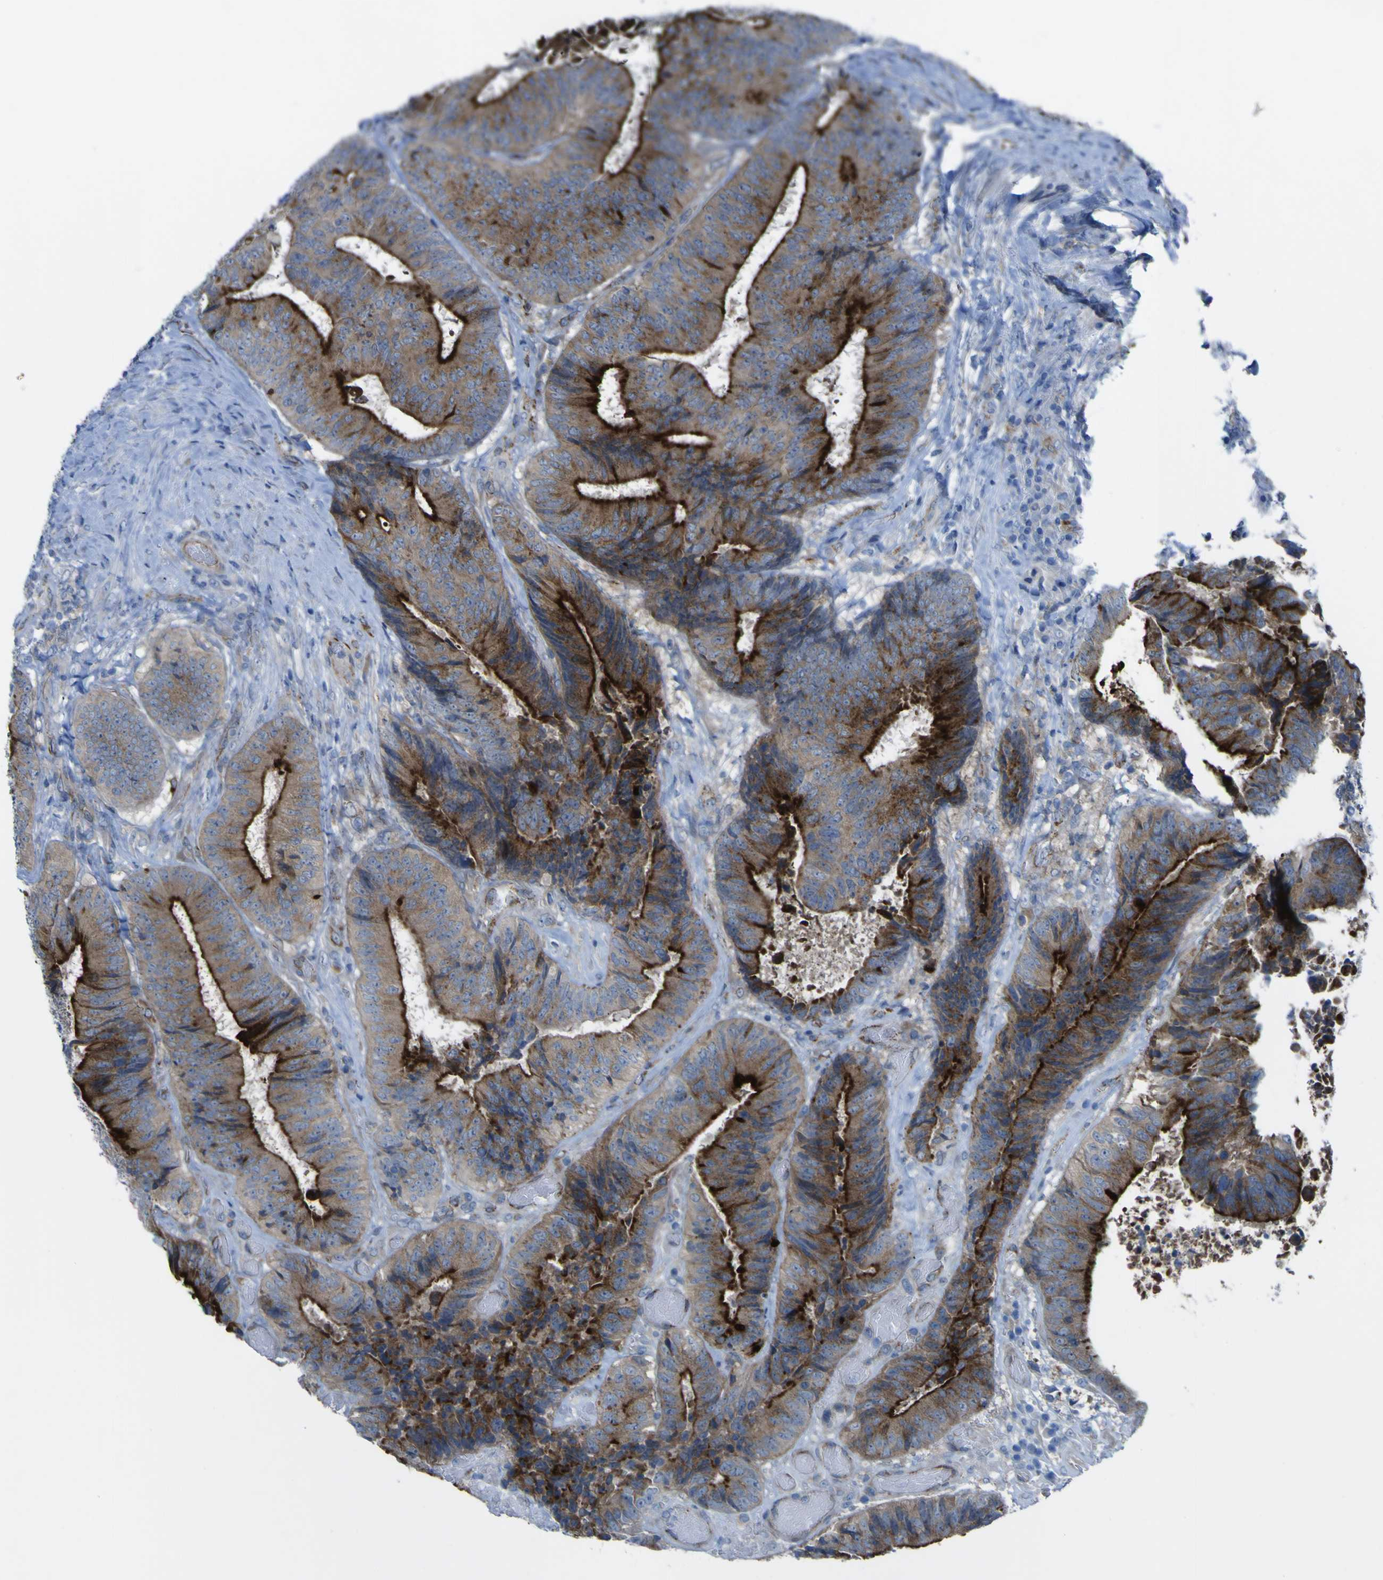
{"staining": {"intensity": "strong", "quantity": ">75%", "location": "cytoplasmic/membranous"}, "tissue": "colorectal cancer", "cell_type": "Tumor cells", "image_type": "cancer", "snomed": [{"axis": "morphology", "description": "Adenocarcinoma, NOS"}, {"axis": "topography", "description": "Rectum"}], "caption": "There is high levels of strong cytoplasmic/membranous staining in tumor cells of colorectal cancer, as demonstrated by immunohistochemical staining (brown color).", "gene": "CST3", "patient": {"sex": "male", "age": 72}}